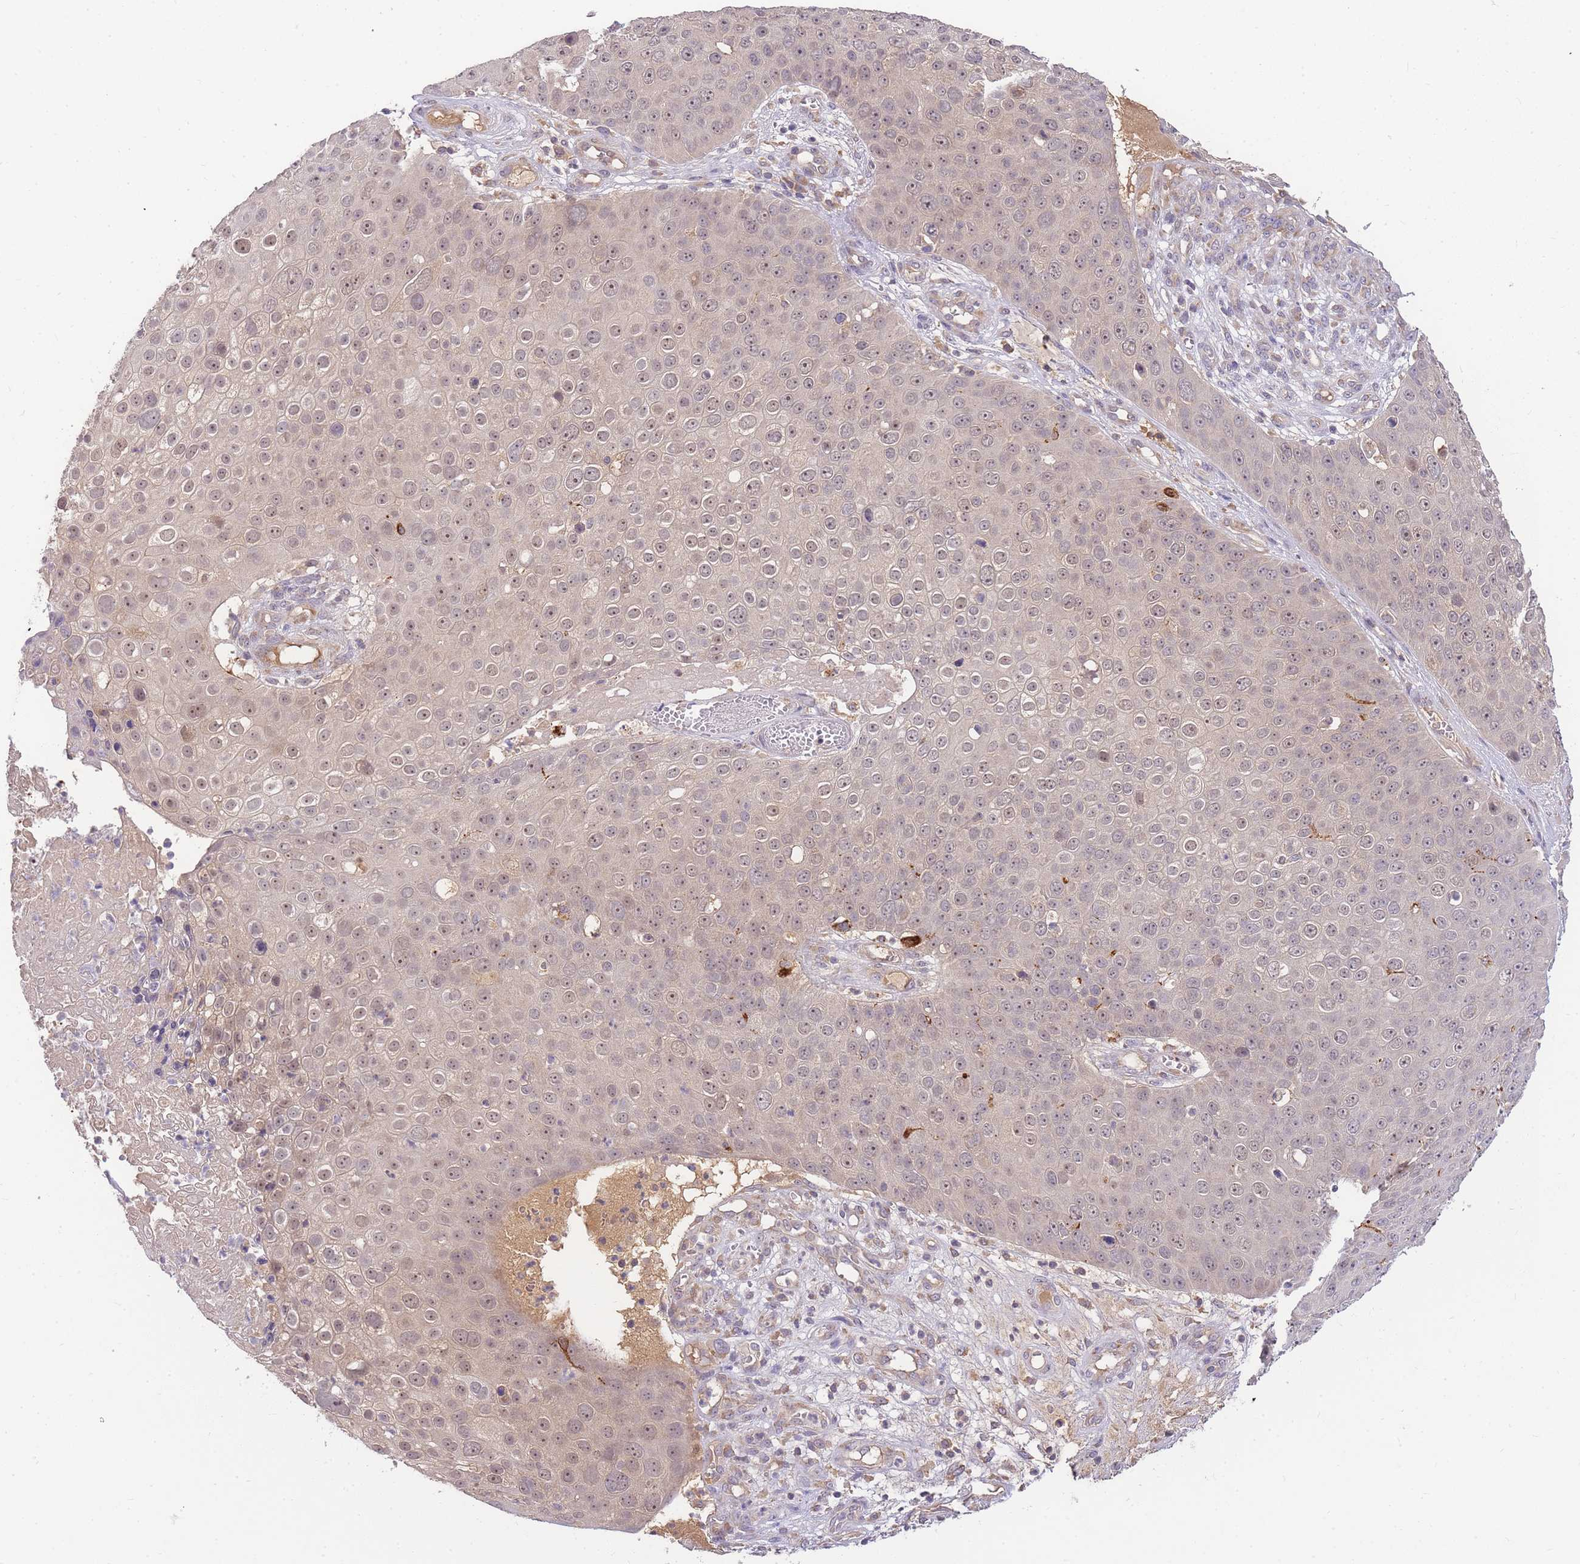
{"staining": {"intensity": "weak", "quantity": "25%-75%", "location": "nuclear"}, "tissue": "skin cancer", "cell_type": "Tumor cells", "image_type": "cancer", "snomed": [{"axis": "morphology", "description": "Squamous cell carcinoma, NOS"}, {"axis": "topography", "description": "Skin"}], "caption": "High-power microscopy captured an immunohistochemistry (IHC) image of skin squamous cell carcinoma, revealing weak nuclear expression in about 25%-75% of tumor cells. (Brightfield microscopy of DAB IHC at high magnification).", "gene": "ZNF577", "patient": {"sex": "male", "age": 71}}